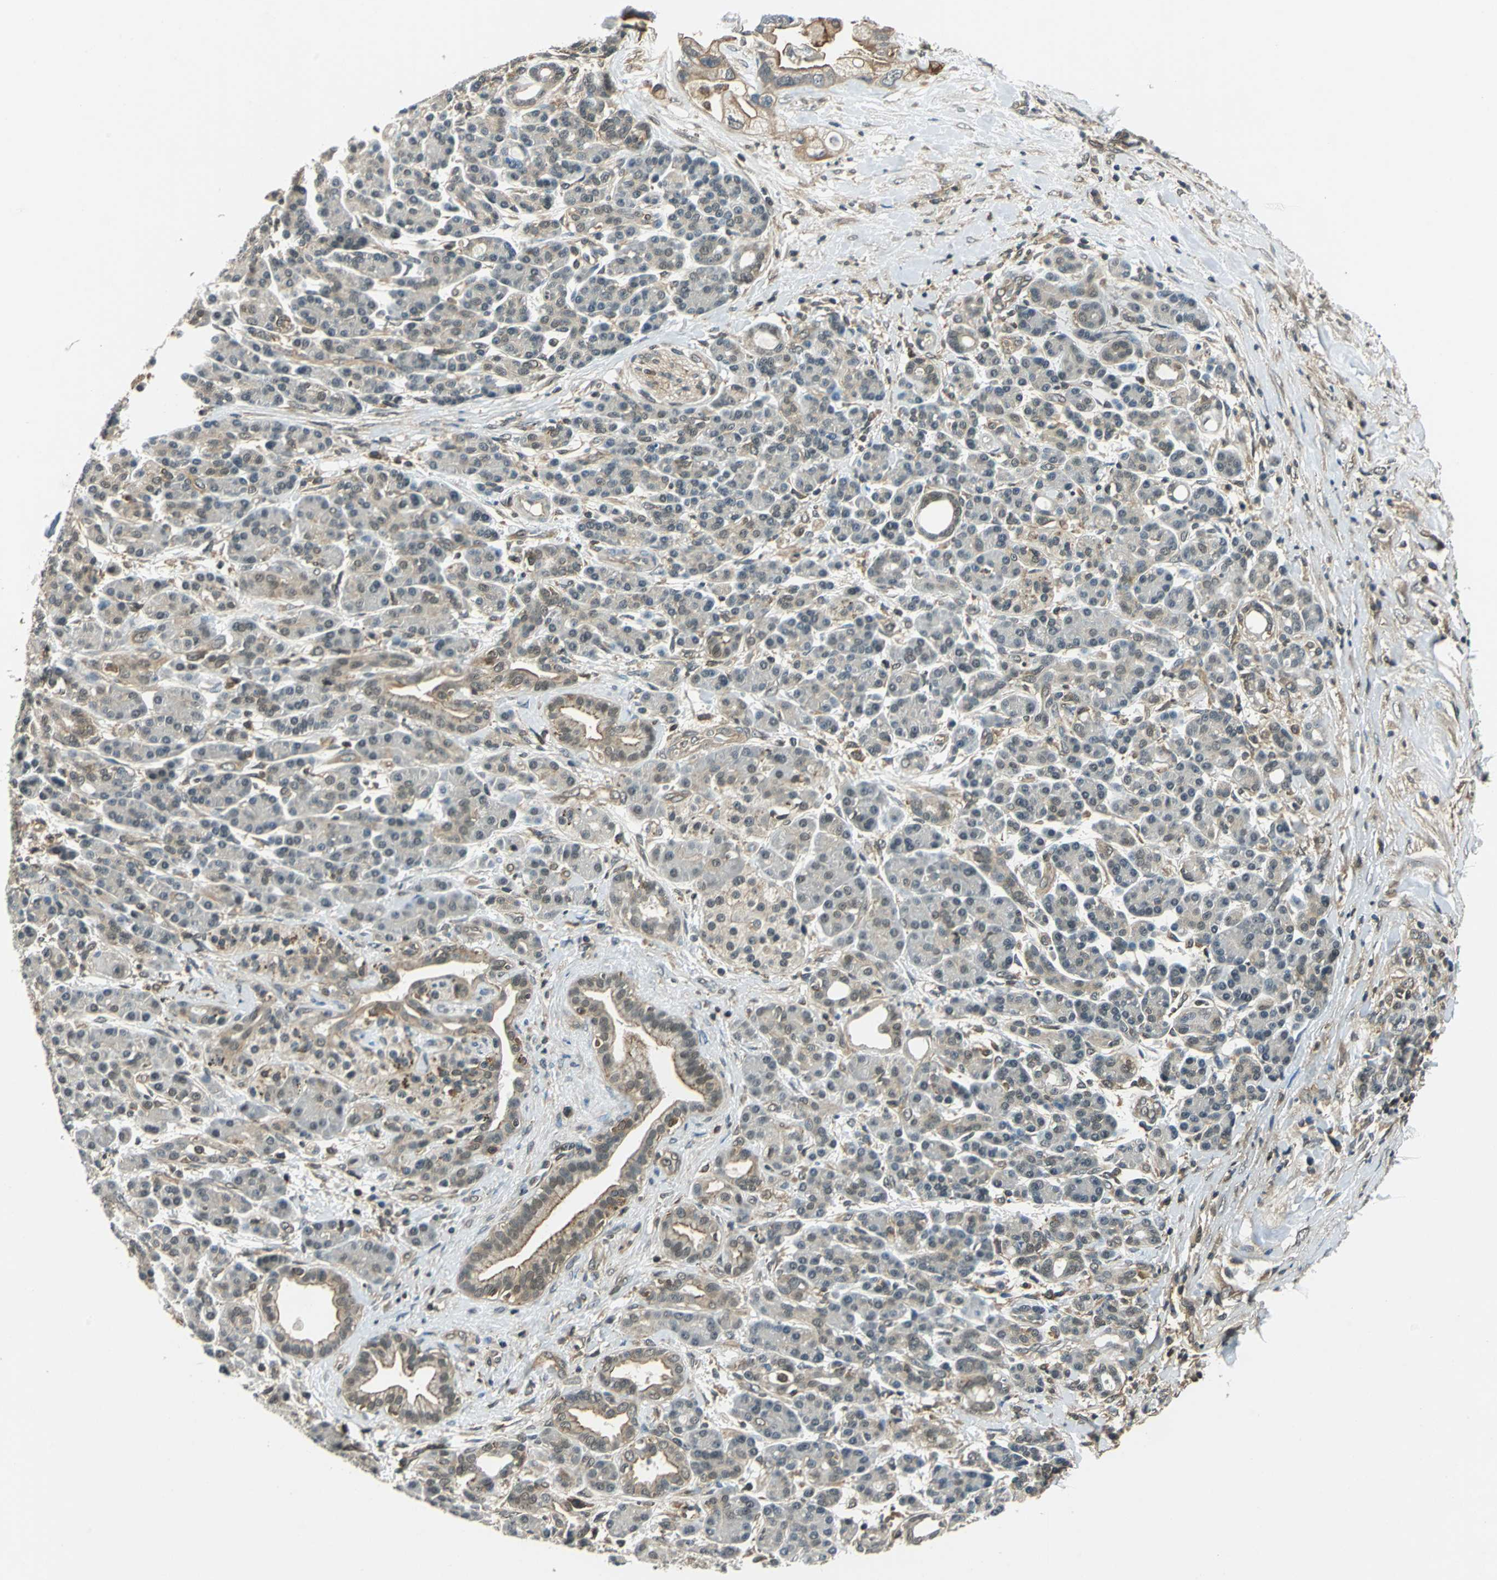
{"staining": {"intensity": "moderate", "quantity": ">75%", "location": "cytoplasmic/membranous"}, "tissue": "pancreatic cancer", "cell_type": "Tumor cells", "image_type": "cancer", "snomed": [{"axis": "morphology", "description": "Adenocarcinoma, NOS"}, {"axis": "topography", "description": "Pancreas"}], "caption": "Immunohistochemistry staining of adenocarcinoma (pancreatic), which reveals medium levels of moderate cytoplasmic/membranous expression in about >75% of tumor cells indicating moderate cytoplasmic/membranous protein staining. The staining was performed using DAB (3,3'-diaminobenzidine) (brown) for protein detection and nuclei were counterstained in hematoxylin (blue).", "gene": "ARPC3", "patient": {"sex": "female", "age": 77}}